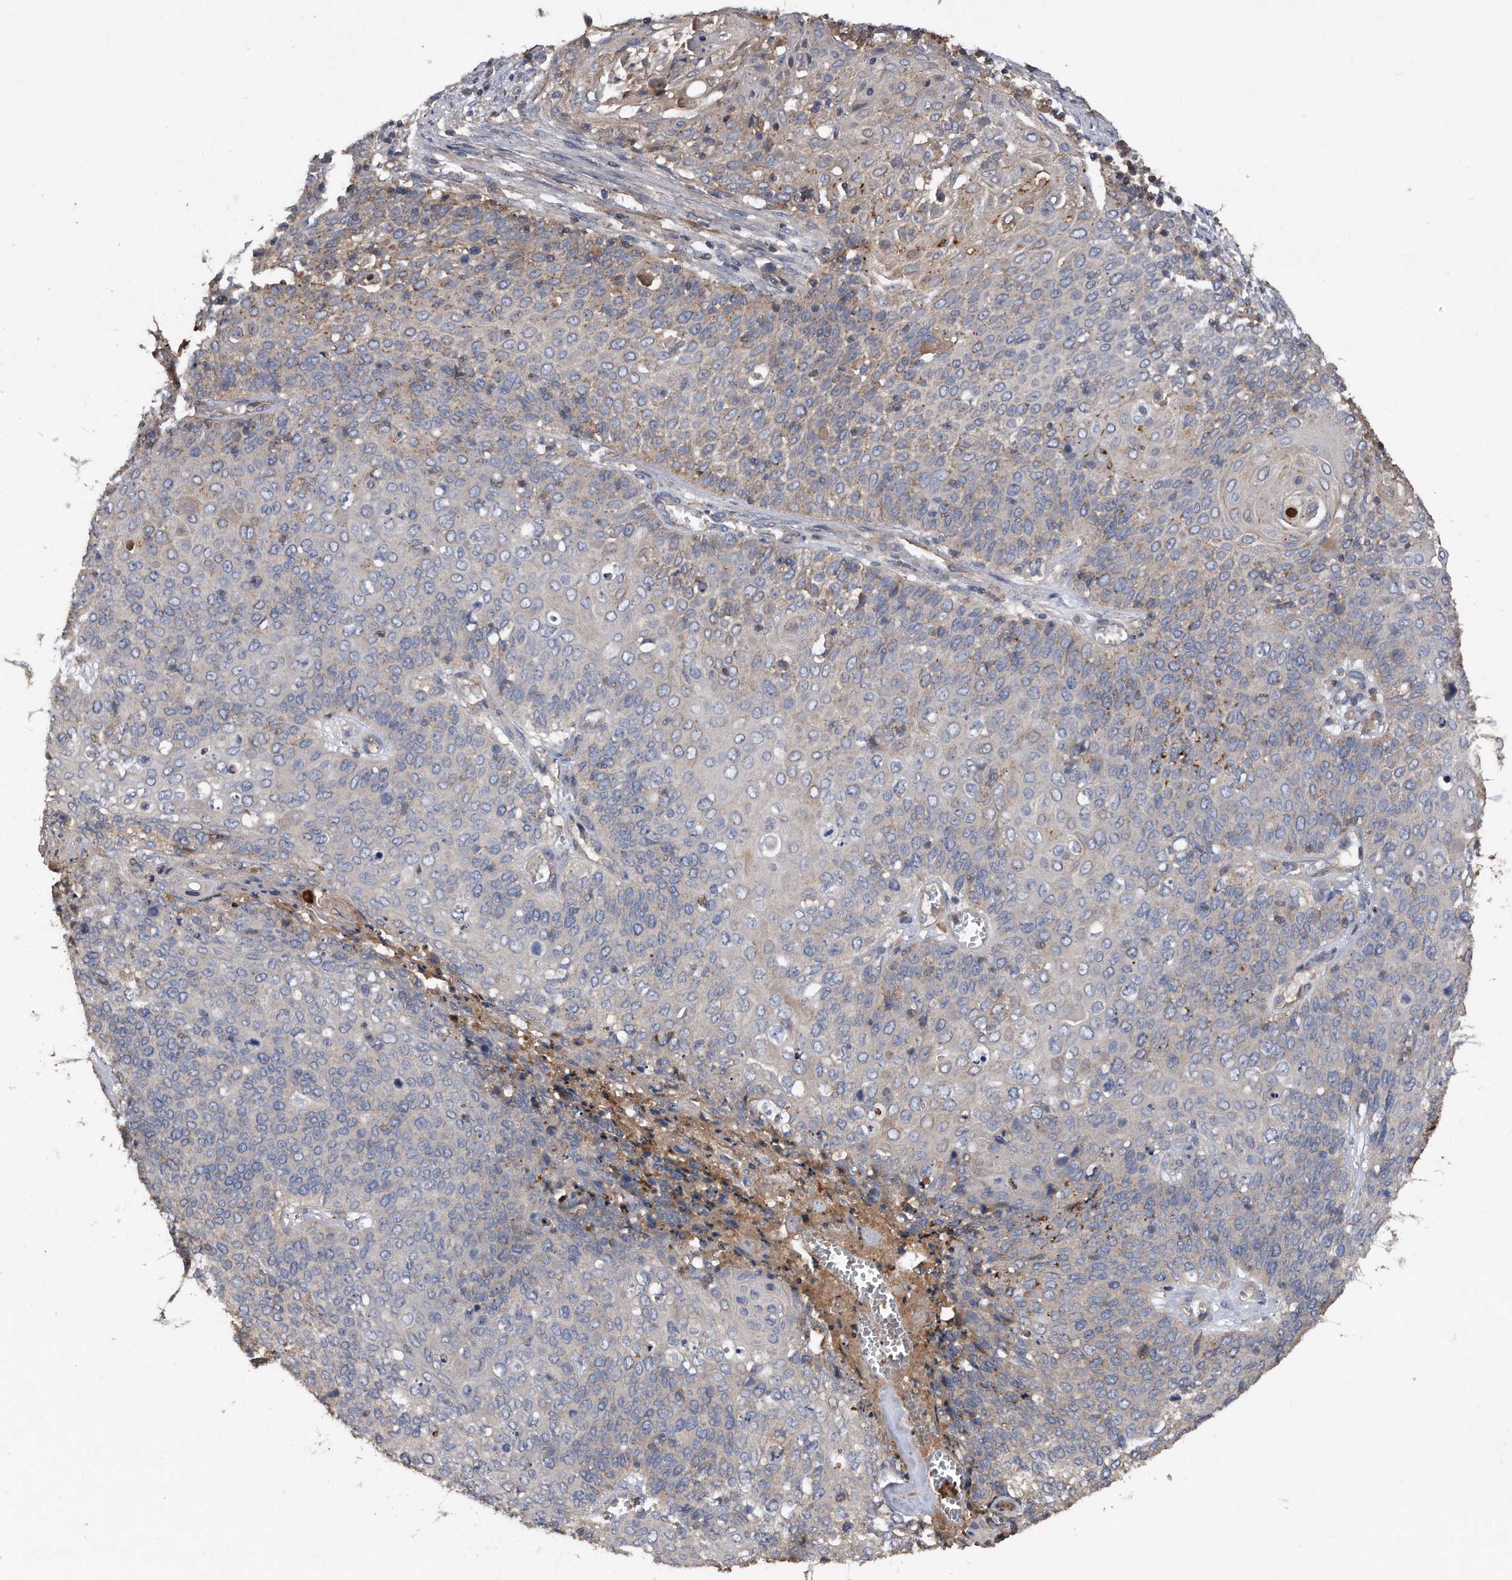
{"staining": {"intensity": "weak", "quantity": "<25%", "location": "cytoplasmic/membranous"}, "tissue": "cervical cancer", "cell_type": "Tumor cells", "image_type": "cancer", "snomed": [{"axis": "morphology", "description": "Squamous cell carcinoma, NOS"}, {"axis": "topography", "description": "Cervix"}], "caption": "The micrograph reveals no staining of tumor cells in cervical cancer (squamous cell carcinoma). The staining was performed using DAB to visualize the protein expression in brown, while the nuclei were stained in blue with hematoxylin (Magnification: 20x).", "gene": "KCND3", "patient": {"sex": "female", "age": 39}}